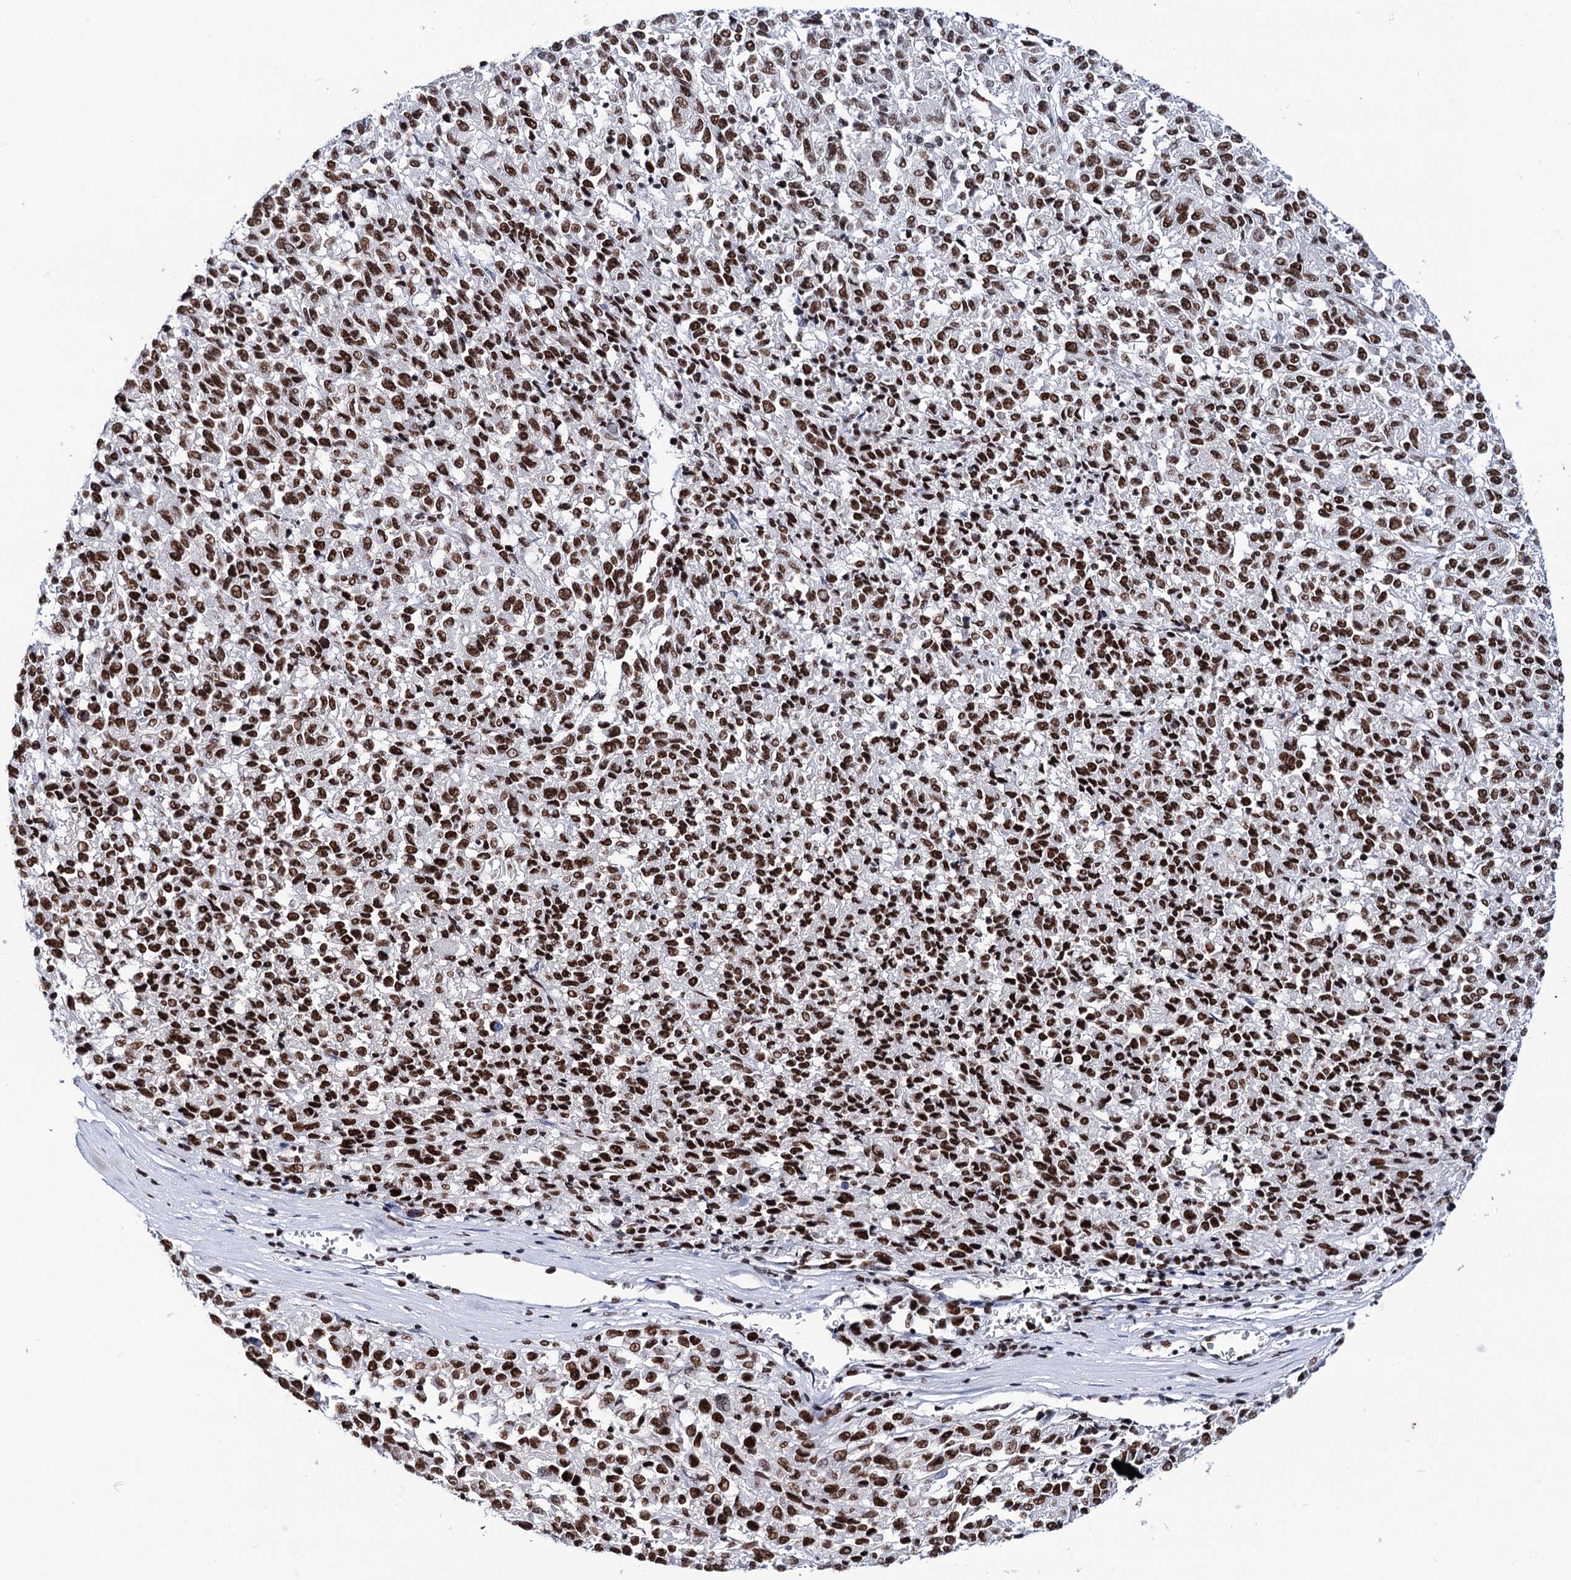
{"staining": {"intensity": "strong", "quantity": ">75%", "location": "nuclear"}, "tissue": "melanoma", "cell_type": "Tumor cells", "image_type": "cancer", "snomed": [{"axis": "morphology", "description": "Malignant melanoma, Metastatic site"}, {"axis": "topography", "description": "Lung"}], "caption": "Protein expression analysis of human melanoma reveals strong nuclear positivity in about >75% of tumor cells.", "gene": "MATR3", "patient": {"sex": "male", "age": 64}}